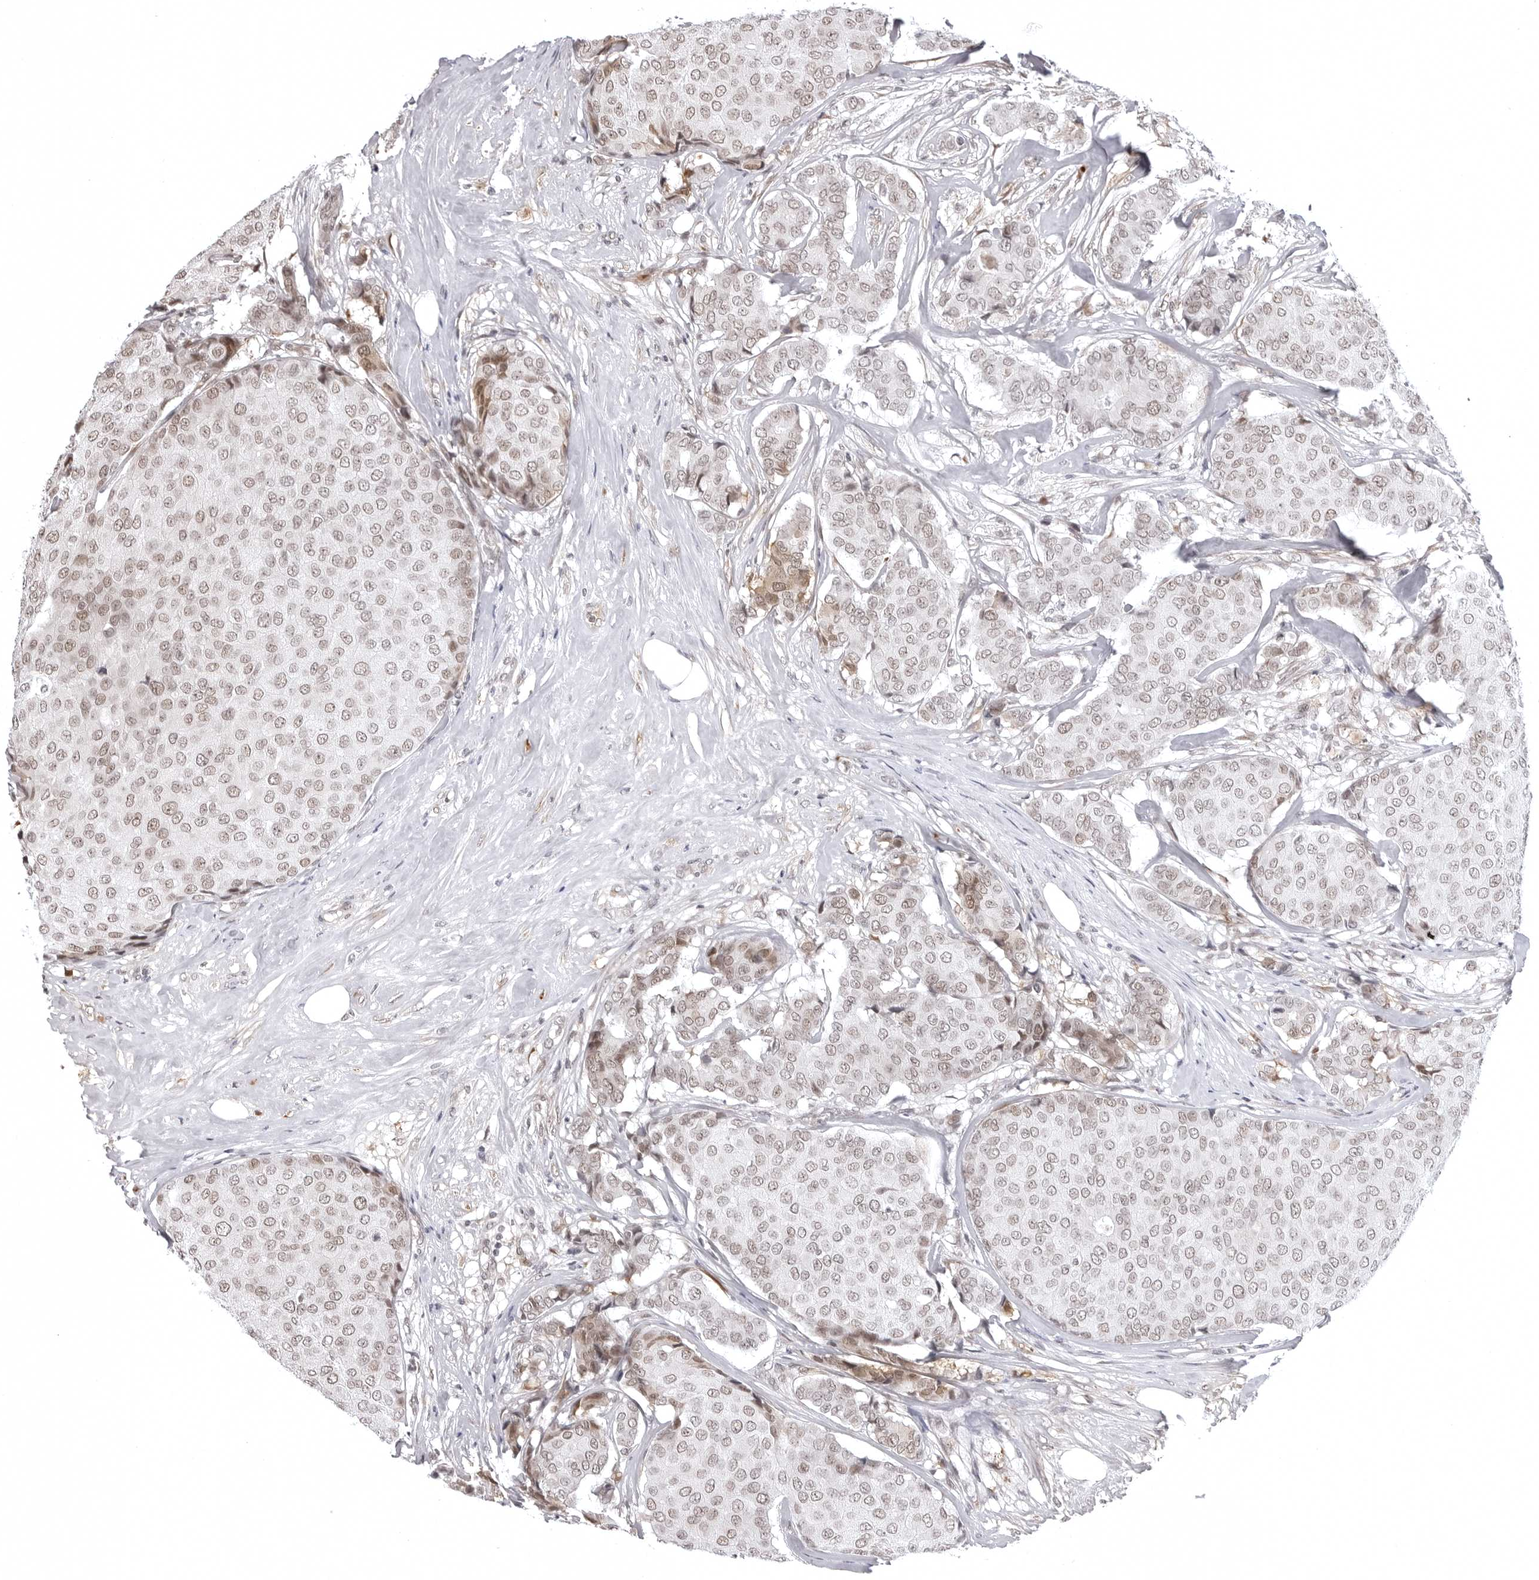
{"staining": {"intensity": "weak", "quantity": ">75%", "location": "nuclear"}, "tissue": "breast cancer", "cell_type": "Tumor cells", "image_type": "cancer", "snomed": [{"axis": "morphology", "description": "Duct carcinoma"}, {"axis": "topography", "description": "Breast"}], "caption": "A brown stain highlights weak nuclear positivity of a protein in human breast invasive ductal carcinoma tumor cells.", "gene": "PHF3", "patient": {"sex": "female", "age": 75}}